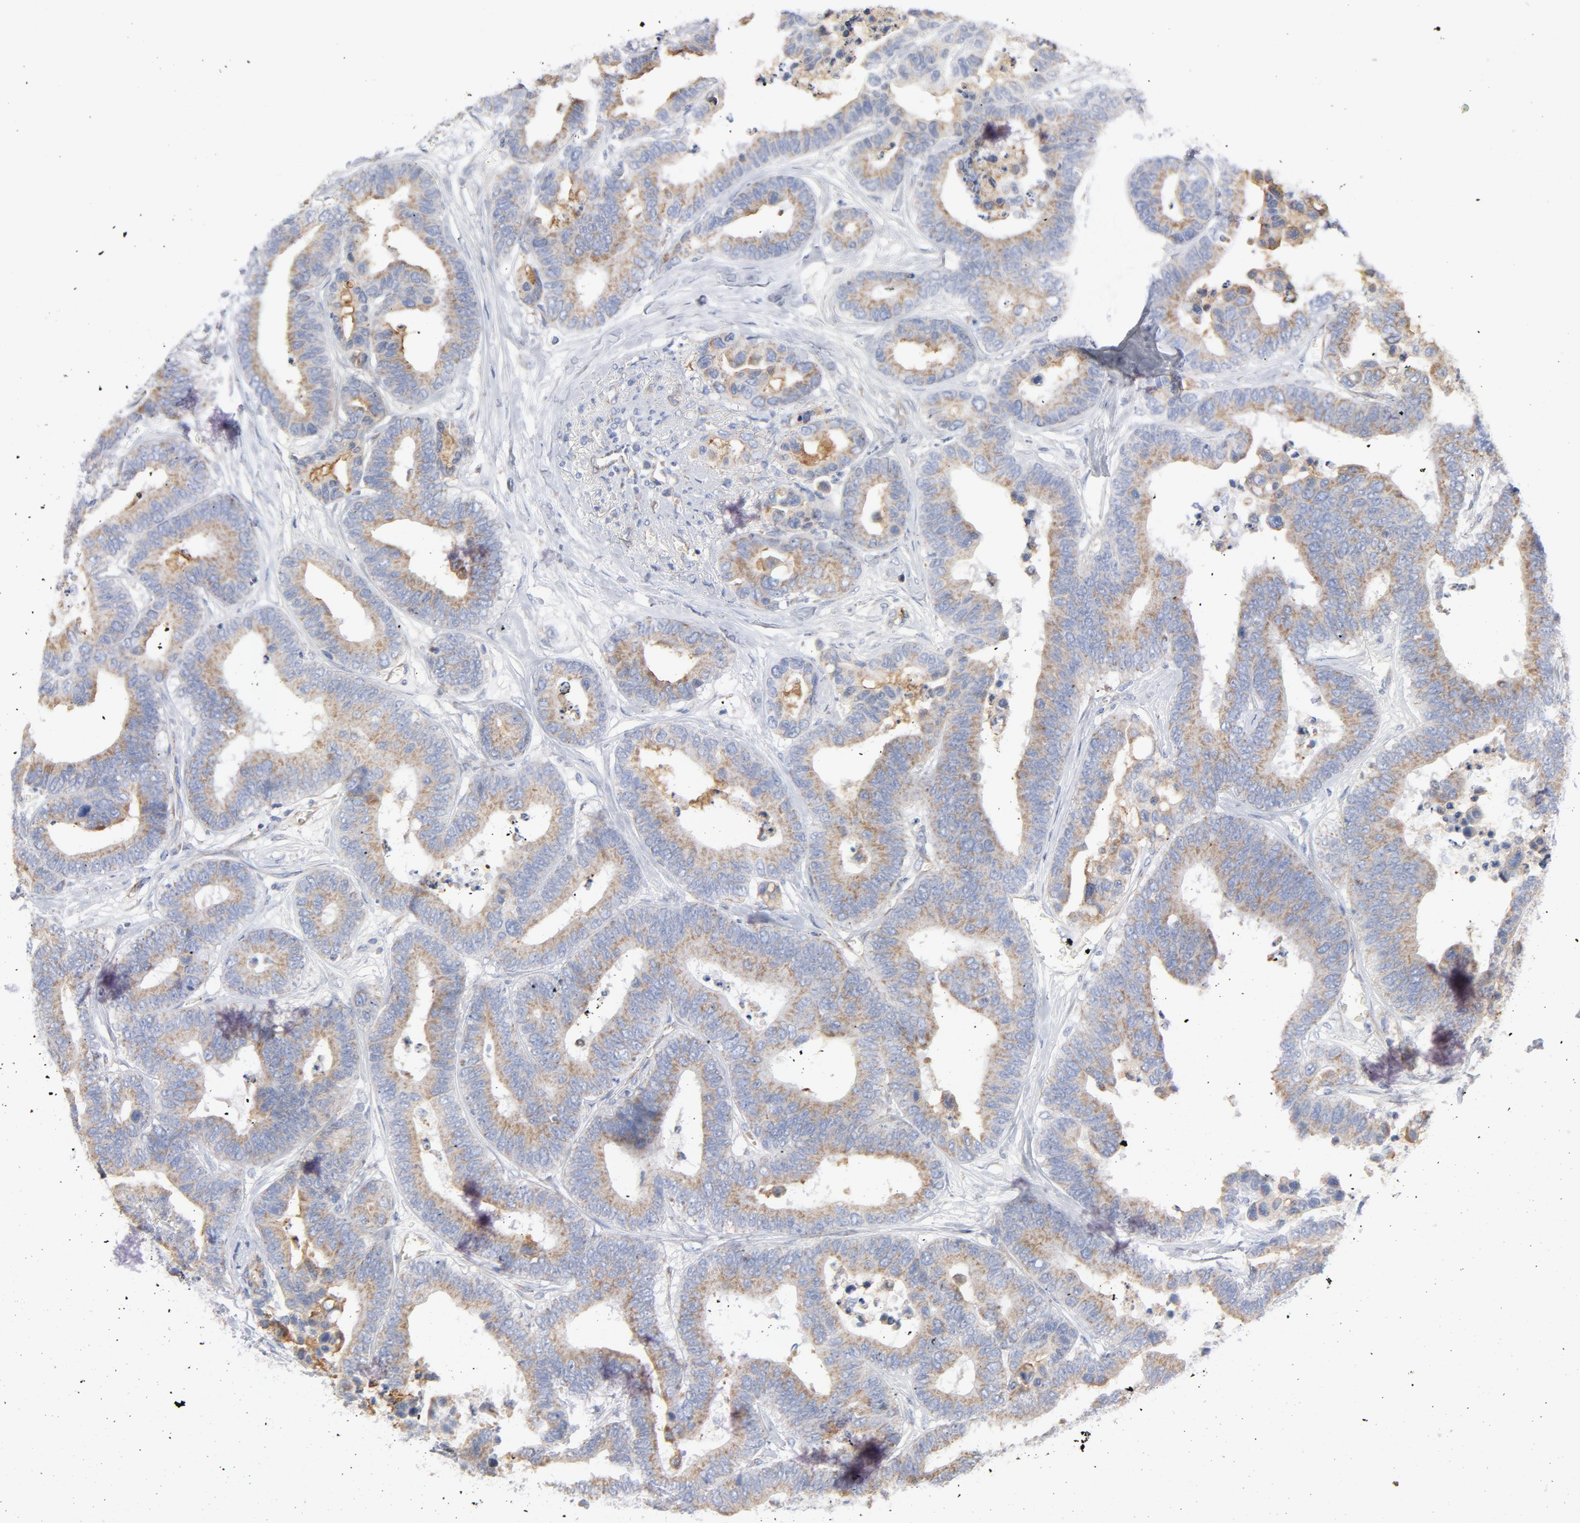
{"staining": {"intensity": "weak", "quantity": ">75%", "location": "cytoplasmic/membranous"}, "tissue": "colorectal cancer", "cell_type": "Tumor cells", "image_type": "cancer", "snomed": [{"axis": "morphology", "description": "Adenocarcinoma, NOS"}, {"axis": "topography", "description": "Colon"}], "caption": "A high-resolution photomicrograph shows immunohistochemistry staining of colorectal cancer (adenocarcinoma), which exhibits weak cytoplasmic/membranous positivity in approximately >75% of tumor cells.", "gene": "OXA1L", "patient": {"sex": "male", "age": 82}}